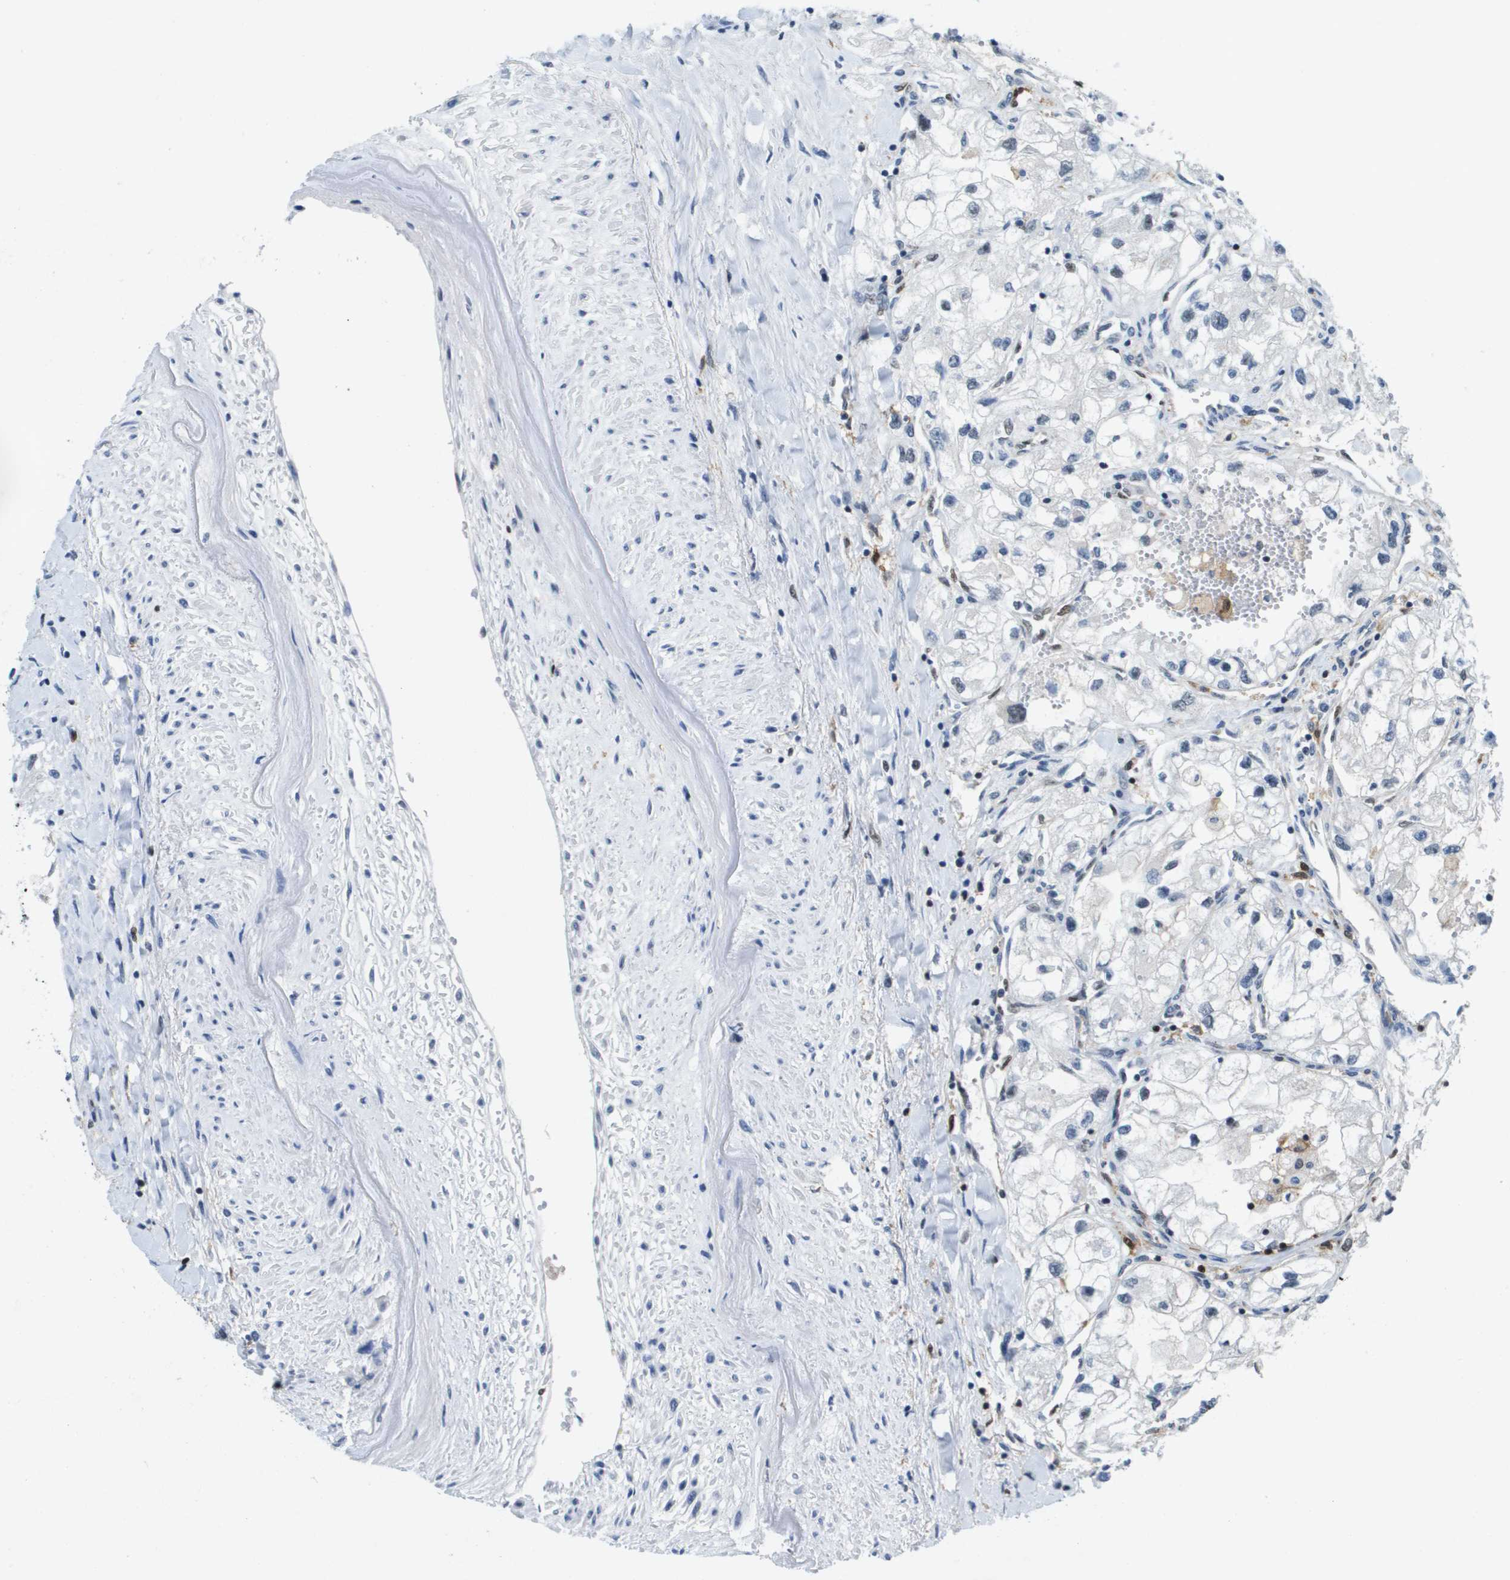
{"staining": {"intensity": "negative", "quantity": "none", "location": "none"}, "tissue": "renal cancer", "cell_type": "Tumor cells", "image_type": "cancer", "snomed": [{"axis": "morphology", "description": "Adenocarcinoma, NOS"}, {"axis": "topography", "description": "Kidney"}], "caption": "Photomicrograph shows no significant protein staining in tumor cells of renal cancer (adenocarcinoma).", "gene": "EP400", "patient": {"sex": "female", "age": 70}}